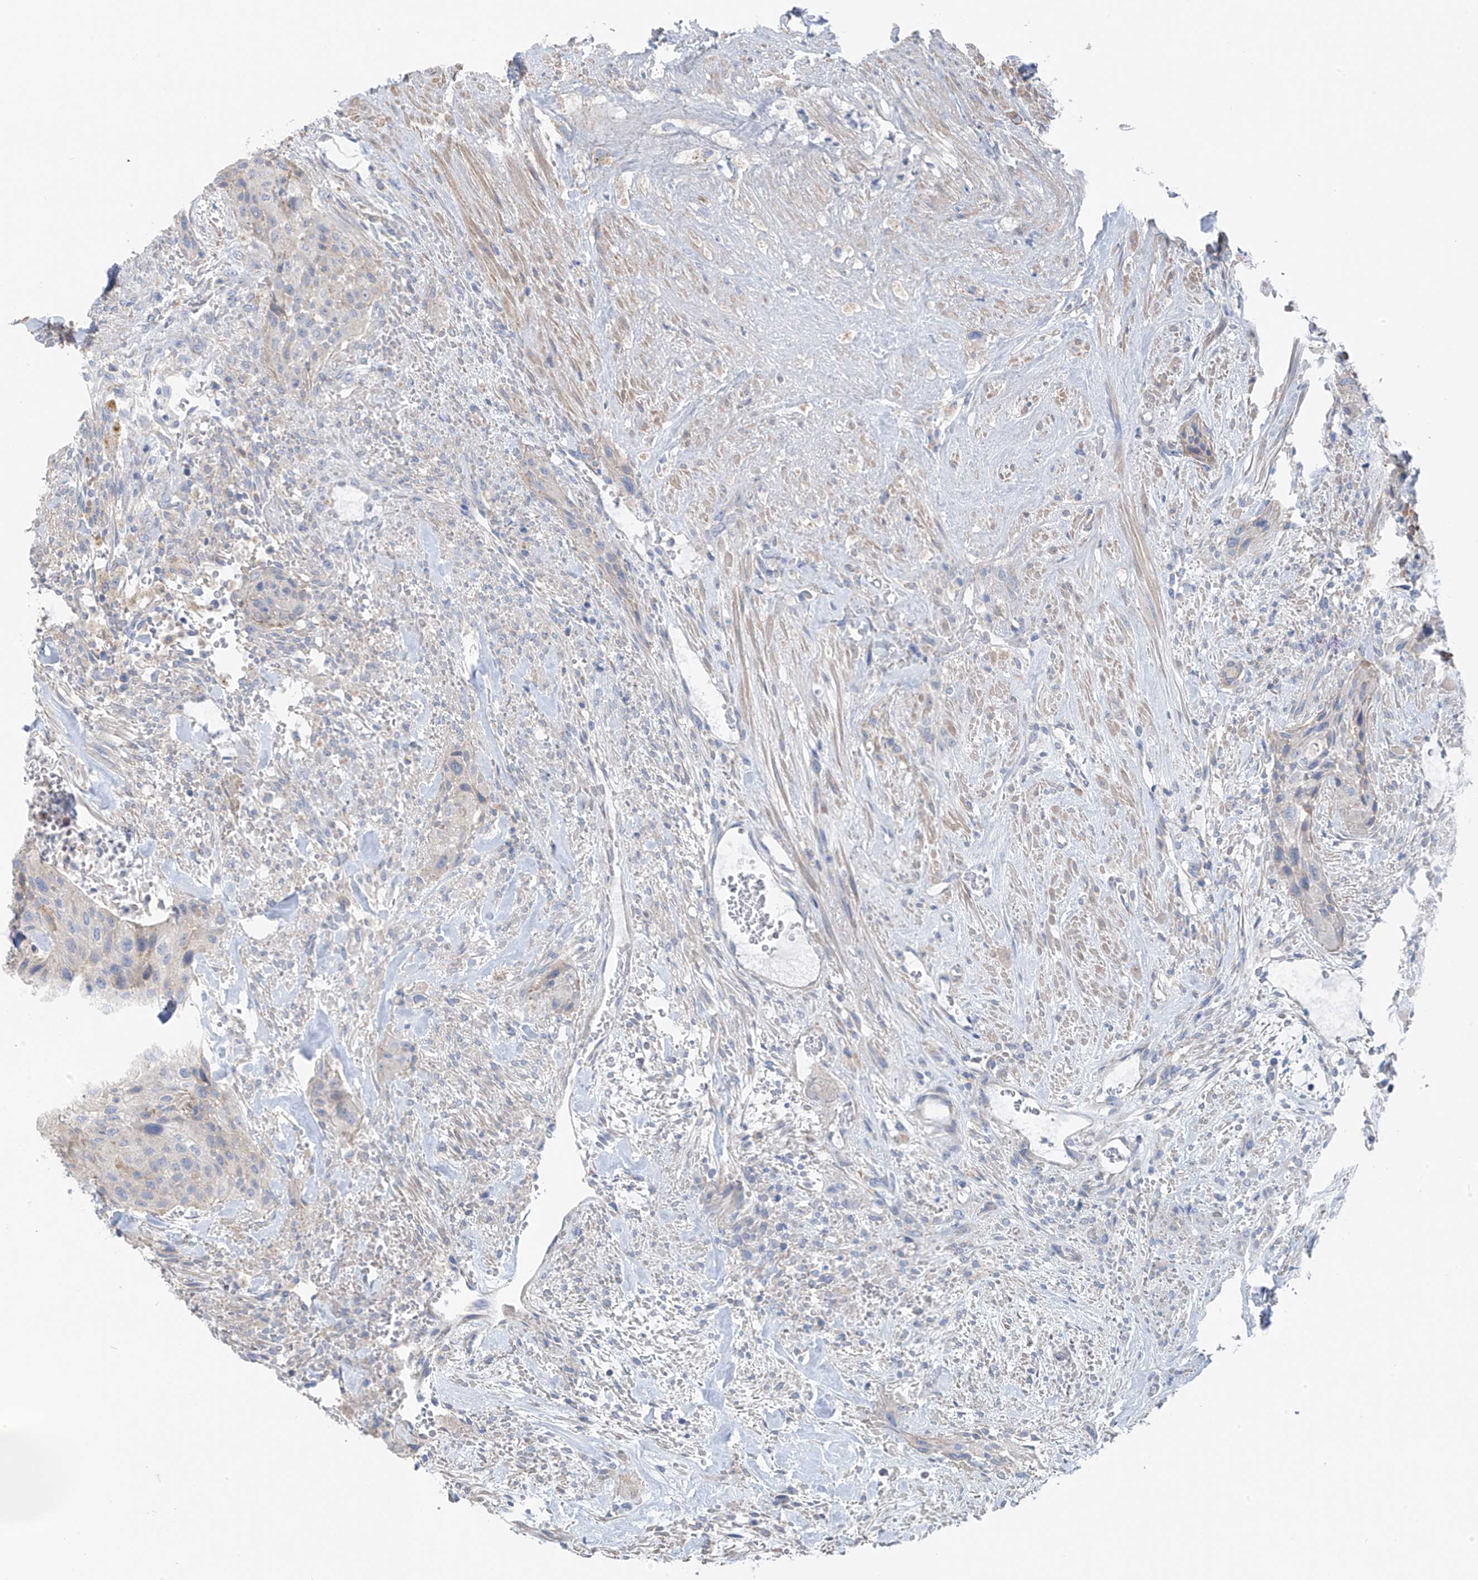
{"staining": {"intensity": "negative", "quantity": "none", "location": "none"}, "tissue": "urothelial cancer", "cell_type": "Tumor cells", "image_type": "cancer", "snomed": [{"axis": "morphology", "description": "Urothelial carcinoma, High grade"}, {"axis": "topography", "description": "Urinary bladder"}], "caption": "DAB immunohistochemical staining of human urothelial cancer demonstrates no significant staining in tumor cells.", "gene": "SYN3", "patient": {"sex": "male", "age": 35}}